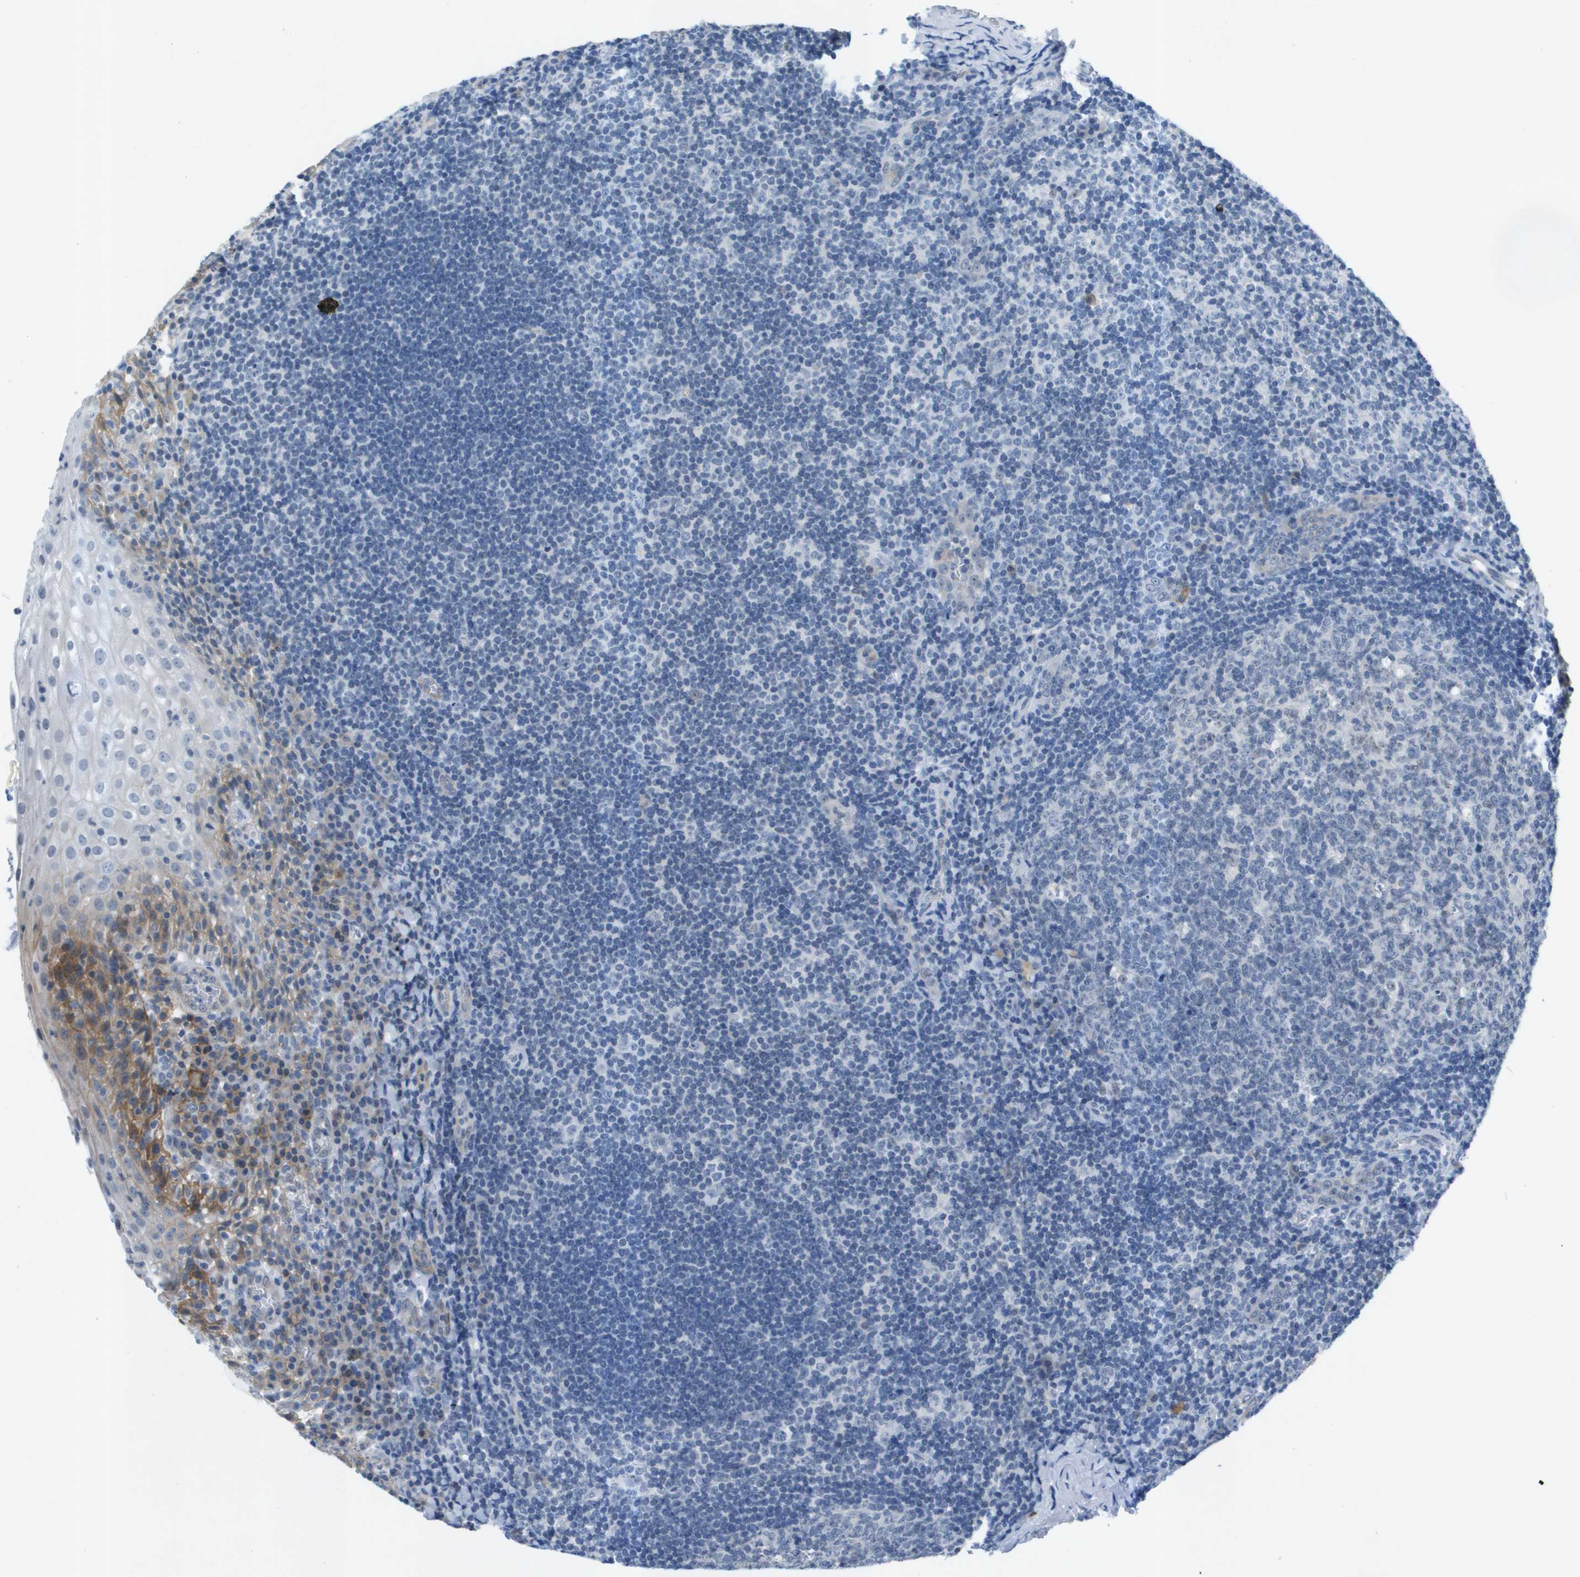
{"staining": {"intensity": "negative", "quantity": "none", "location": "none"}, "tissue": "tonsil", "cell_type": "Germinal center cells", "image_type": "normal", "snomed": [{"axis": "morphology", "description": "Normal tissue, NOS"}, {"axis": "topography", "description": "Tonsil"}], "caption": "A micrograph of human tonsil is negative for staining in germinal center cells. Nuclei are stained in blue.", "gene": "ITGA6", "patient": {"sex": "male", "age": 37}}